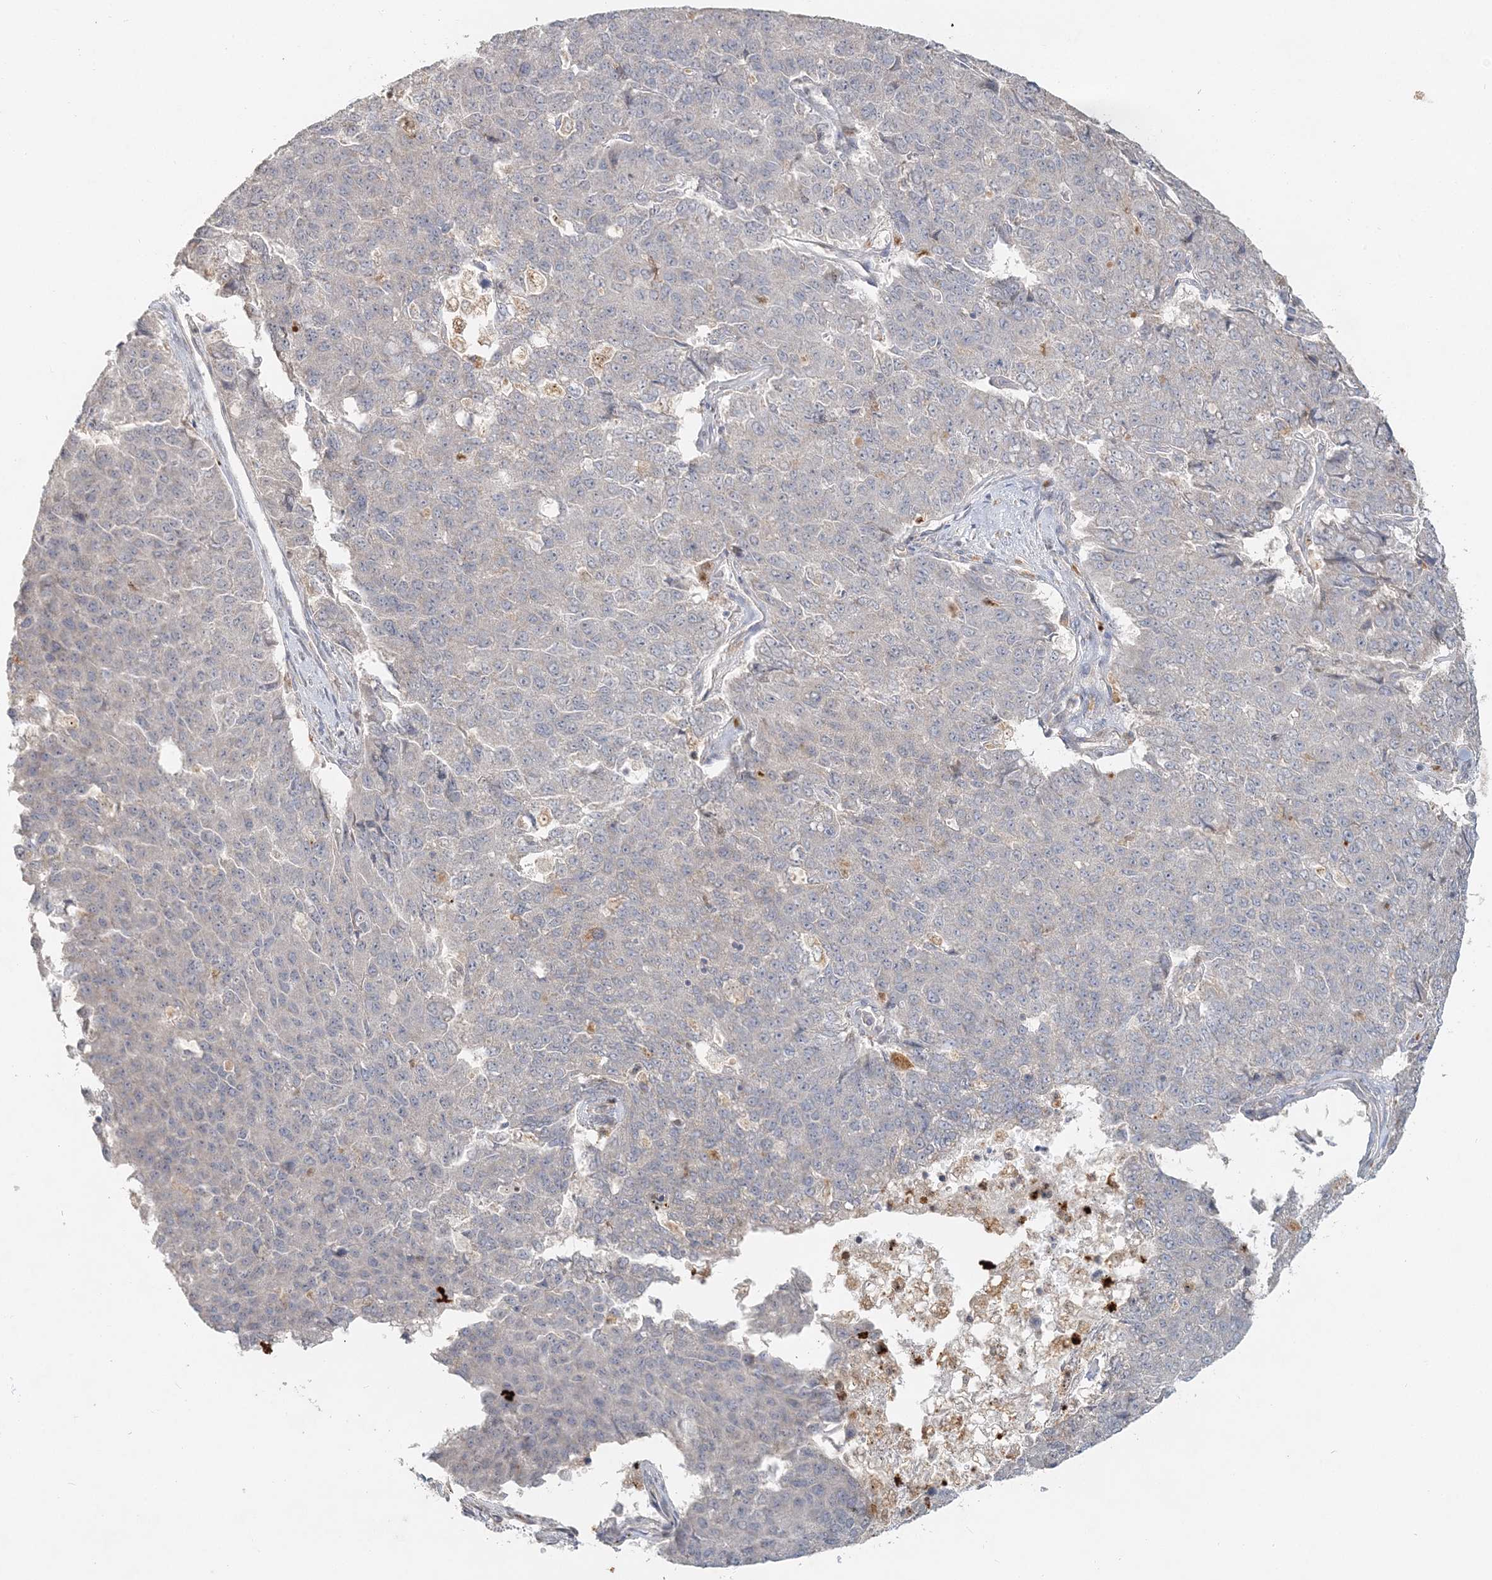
{"staining": {"intensity": "negative", "quantity": "none", "location": "none"}, "tissue": "pancreatic cancer", "cell_type": "Tumor cells", "image_type": "cancer", "snomed": [{"axis": "morphology", "description": "Adenocarcinoma, NOS"}, {"axis": "topography", "description": "Pancreas"}], "caption": "A micrograph of pancreatic cancer stained for a protein demonstrates no brown staining in tumor cells. (DAB (3,3'-diaminobenzidine) IHC visualized using brightfield microscopy, high magnification).", "gene": "RAB14", "patient": {"sex": "male", "age": 50}}